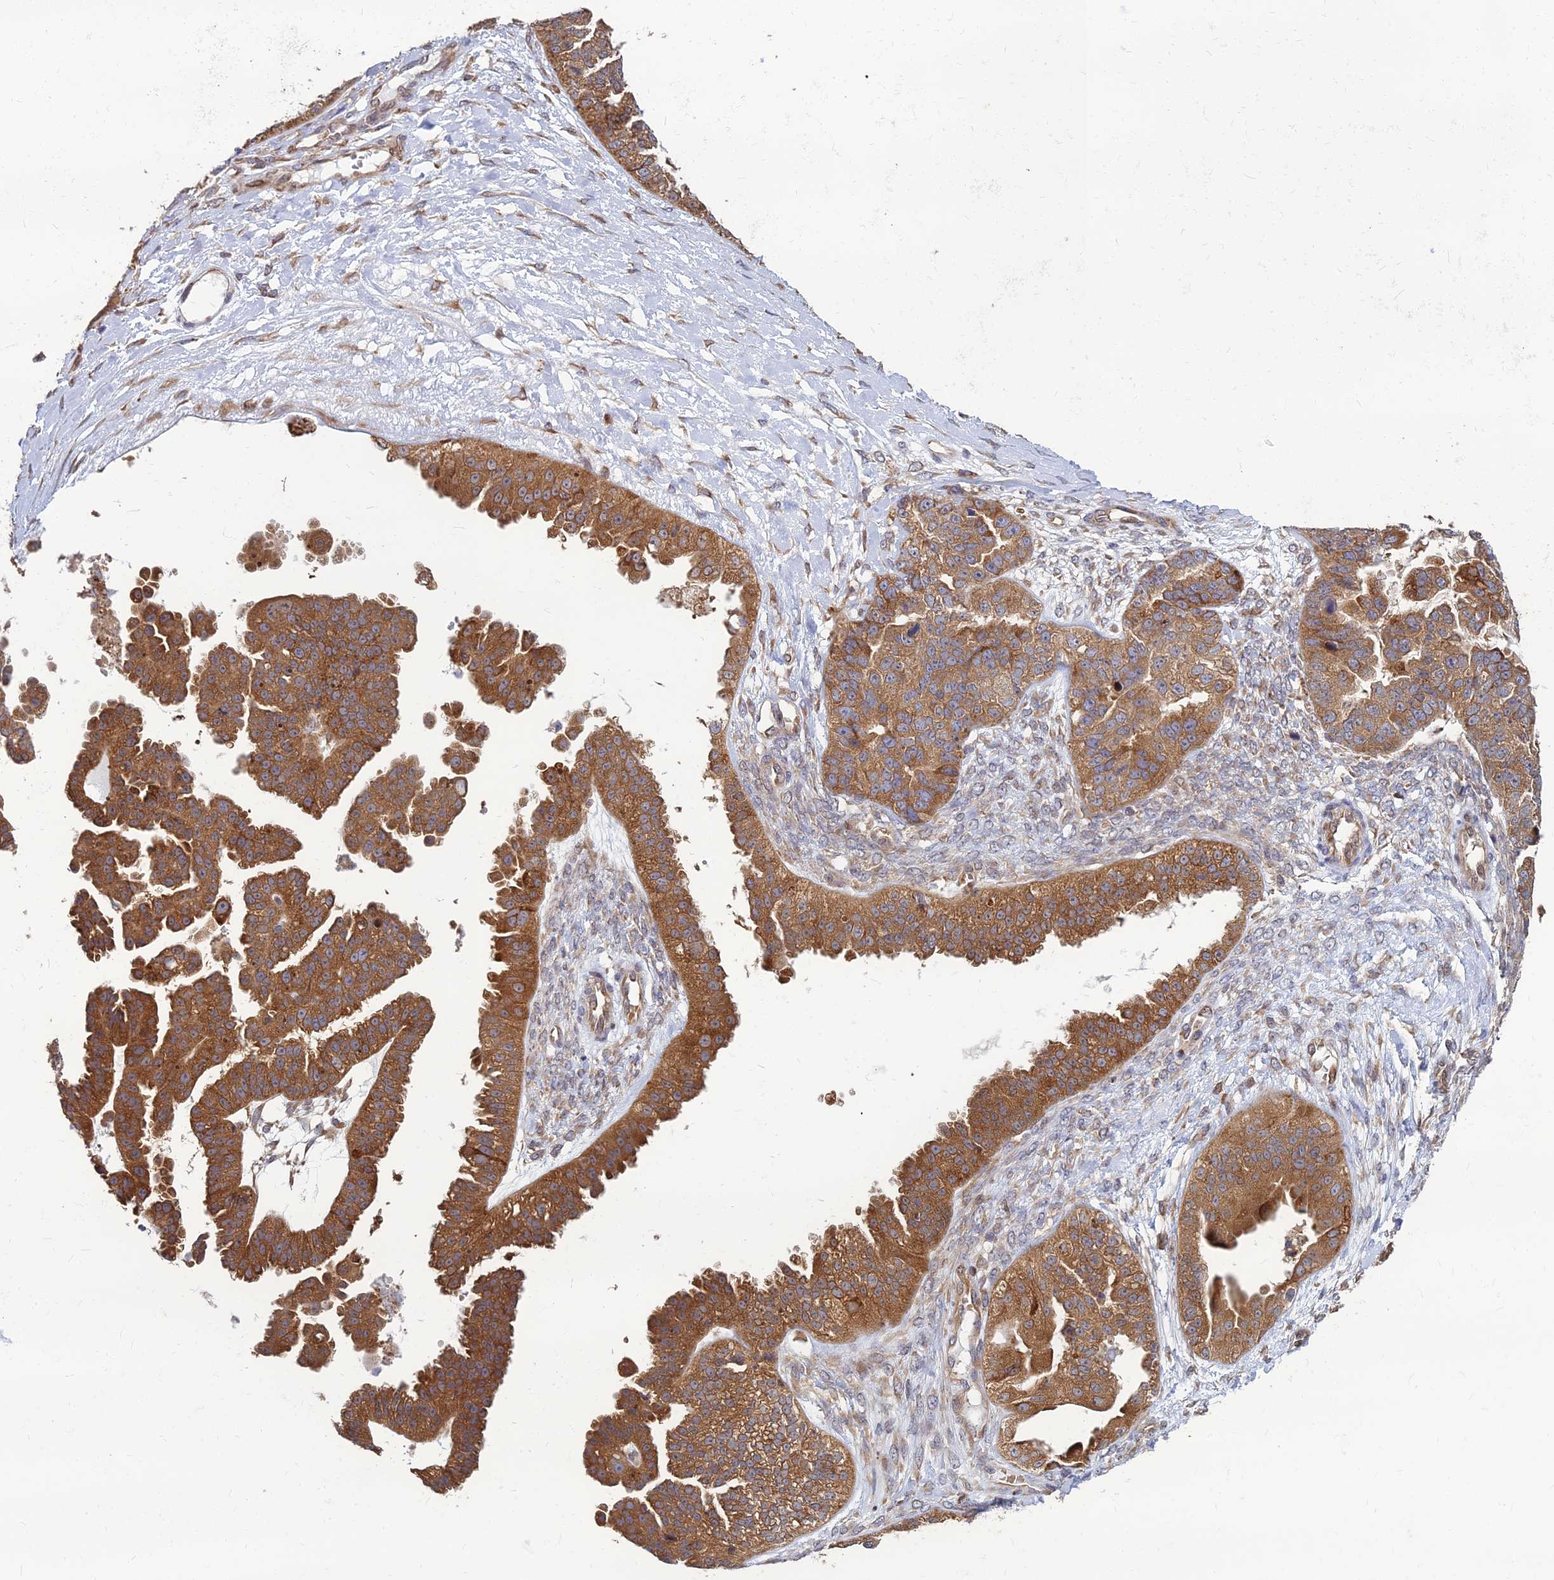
{"staining": {"intensity": "moderate", "quantity": ">75%", "location": "cytoplasmic/membranous"}, "tissue": "ovarian cancer", "cell_type": "Tumor cells", "image_type": "cancer", "snomed": [{"axis": "morphology", "description": "Cystadenocarcinoma, serous, NOS"}, {"axis": "topography", "description": "Ovary"}], "caption": "An image of ovarian serous cystadenocarcinoma stained for a protein displays moderate cytoplasmic/membranous brown staining in tumor cells.", "gene": "CCT6B", "patient": {"sex": "female", "age": 58}}